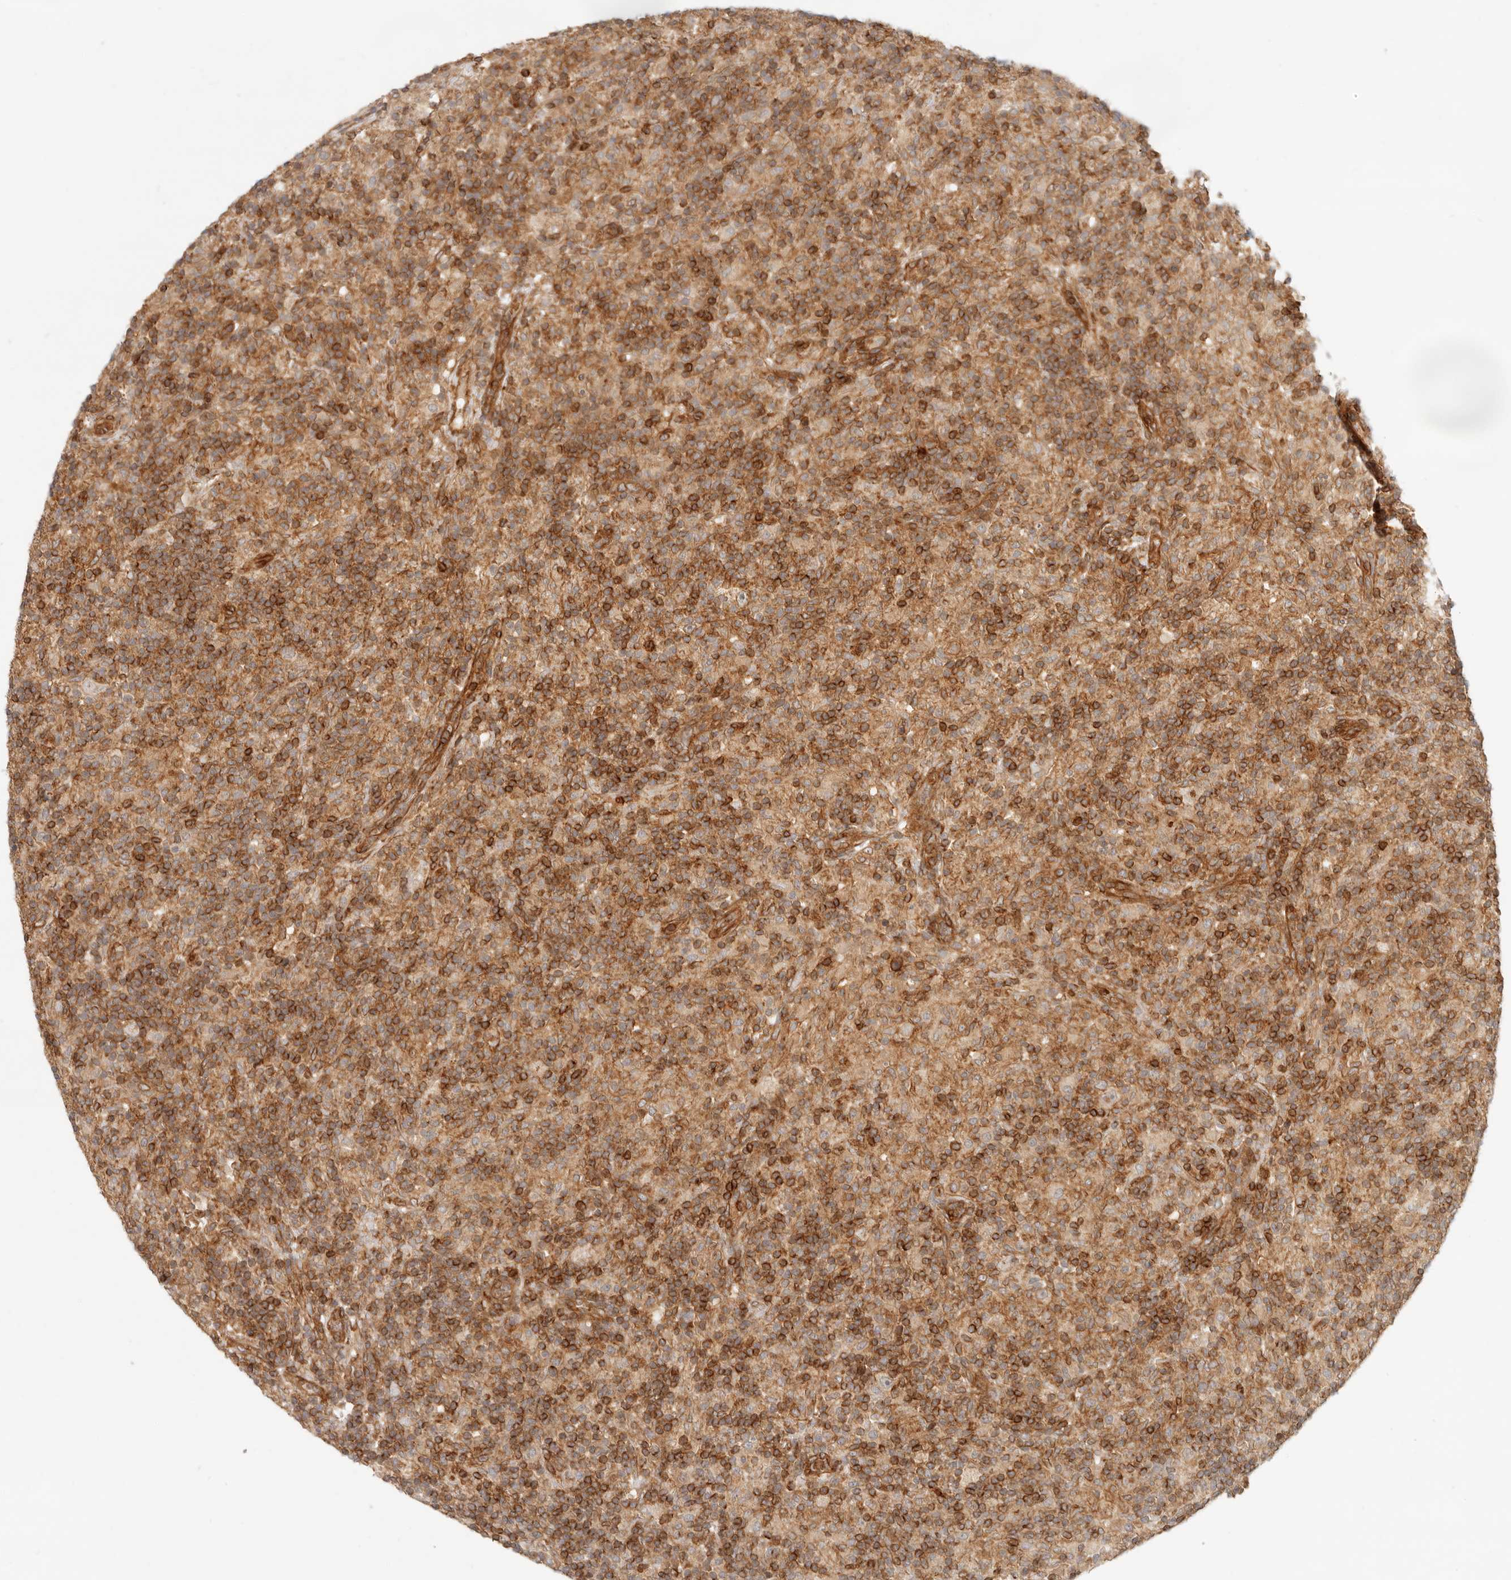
{"staining": {"intensity": "weak", "quantity": ">75%", "location": "cytoplasmic/membranous"}, "tissue": "lymphoma", "cell_type": "Tumor cells", "image_type": "cancer", "snomed": [{"axis": "morphology", "description": "Hodgkin's disease, NOS"}, {"axis": "topography", "description": "Lymph node"}], "caption": "A micrograph of lymphoma stained for a protein reveals weak cytoplasmic/membranous brown staining in tumor cells.", "gene": "UFSP1", "patient": {"sex": "male", "age": 70}}